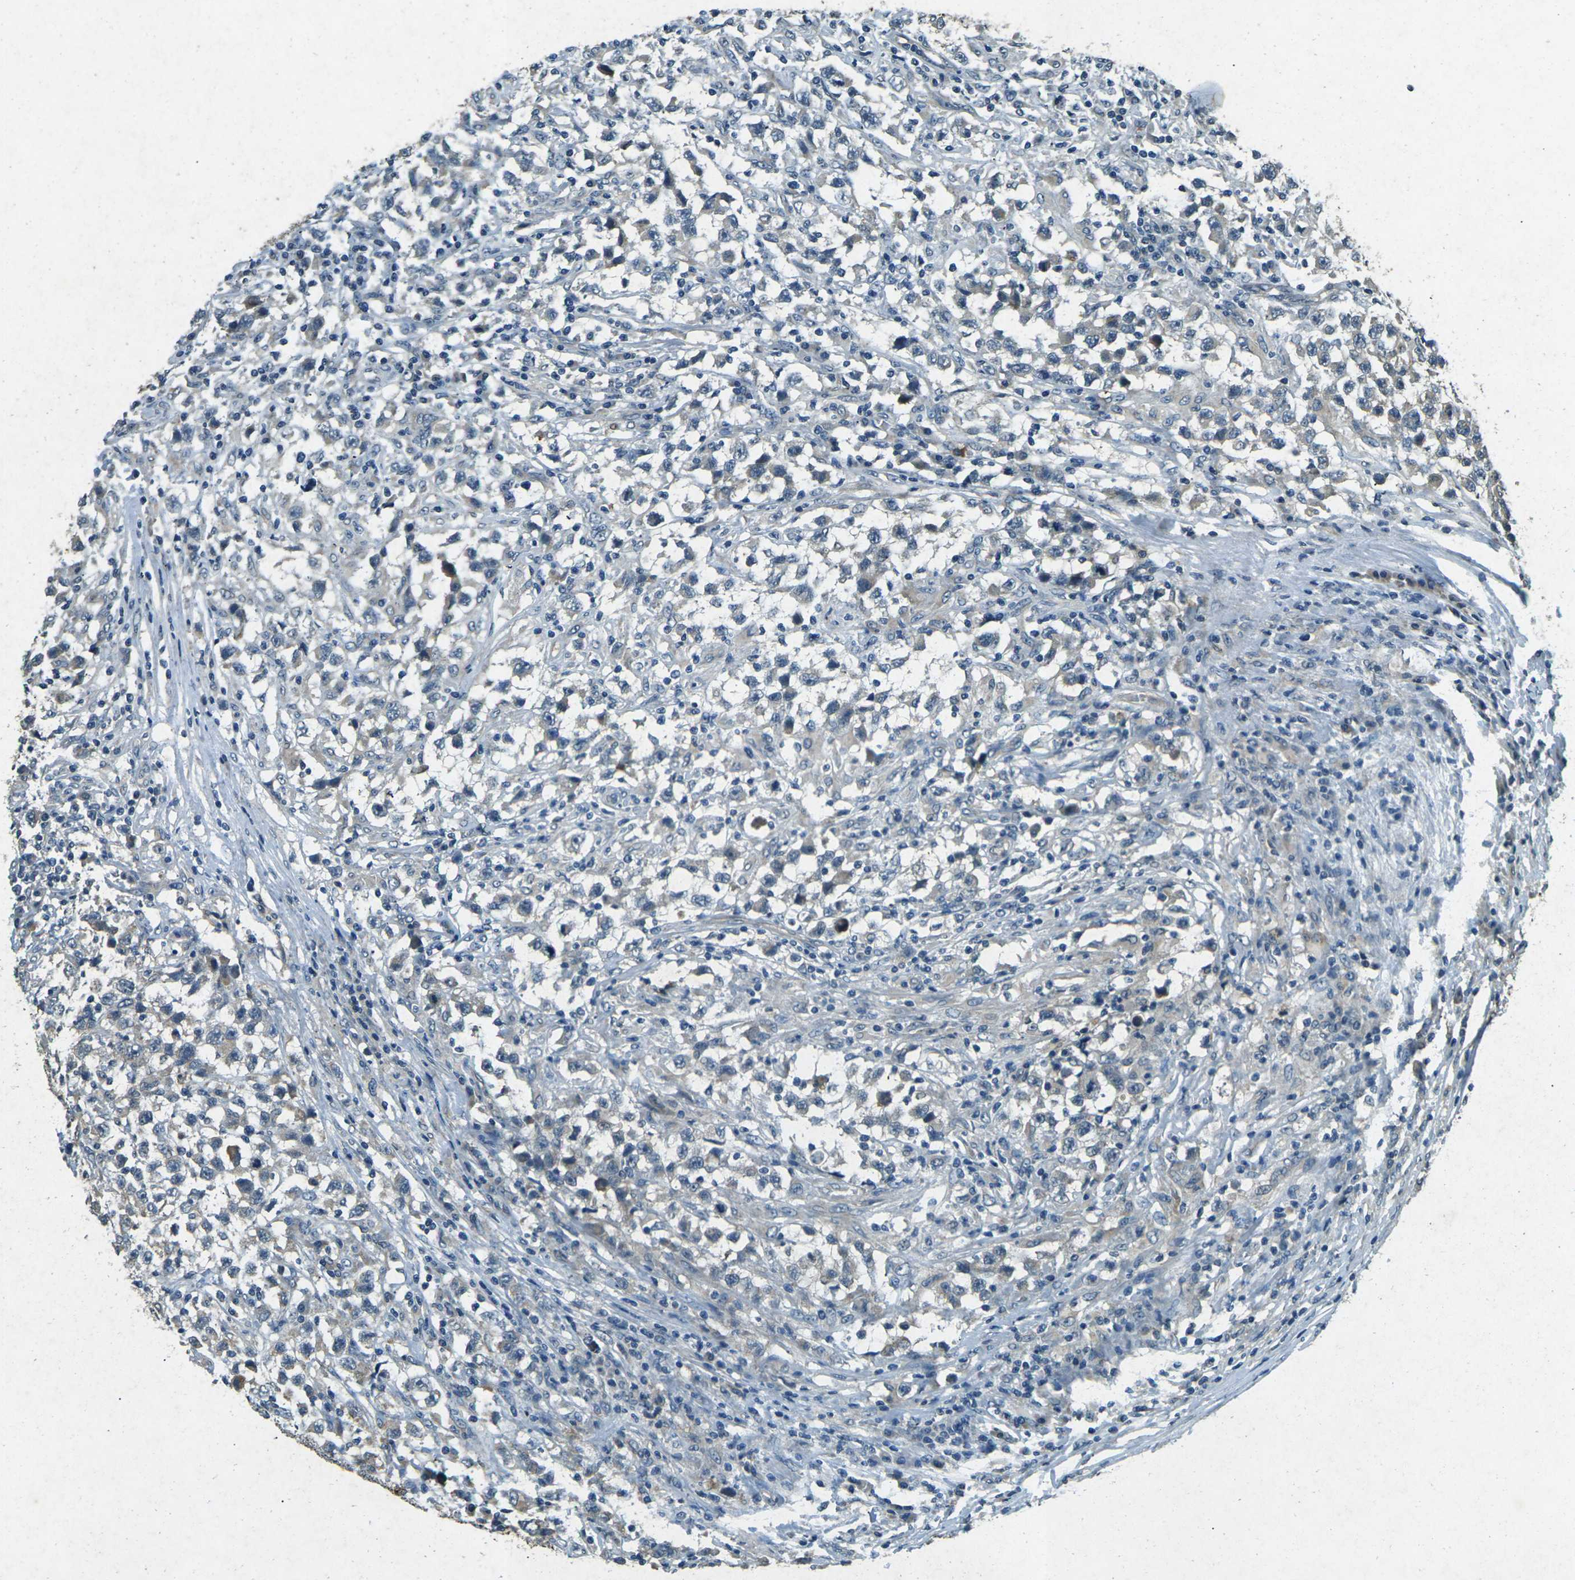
{"staining": {"intensity": "negative", "quantity": "none", "location": "none"}, "tissue": "testis cancer", "cell_type": "Tumor cells", "image_type": "cancer", "snomed": [{"axis": "morphology", "description": "Carcinoma, Embryonal, NOS"}, {"axis": "topography", "description": "Testis"}], "caption": "Immunohistochemistry photomicrograph of human testis cancer (embryonal carcinoma) stained for a protein (brown), which reveals no staining in tumor cells.", "gene": "PDE2A", "patient": {"sex": "male", "age": 21}}